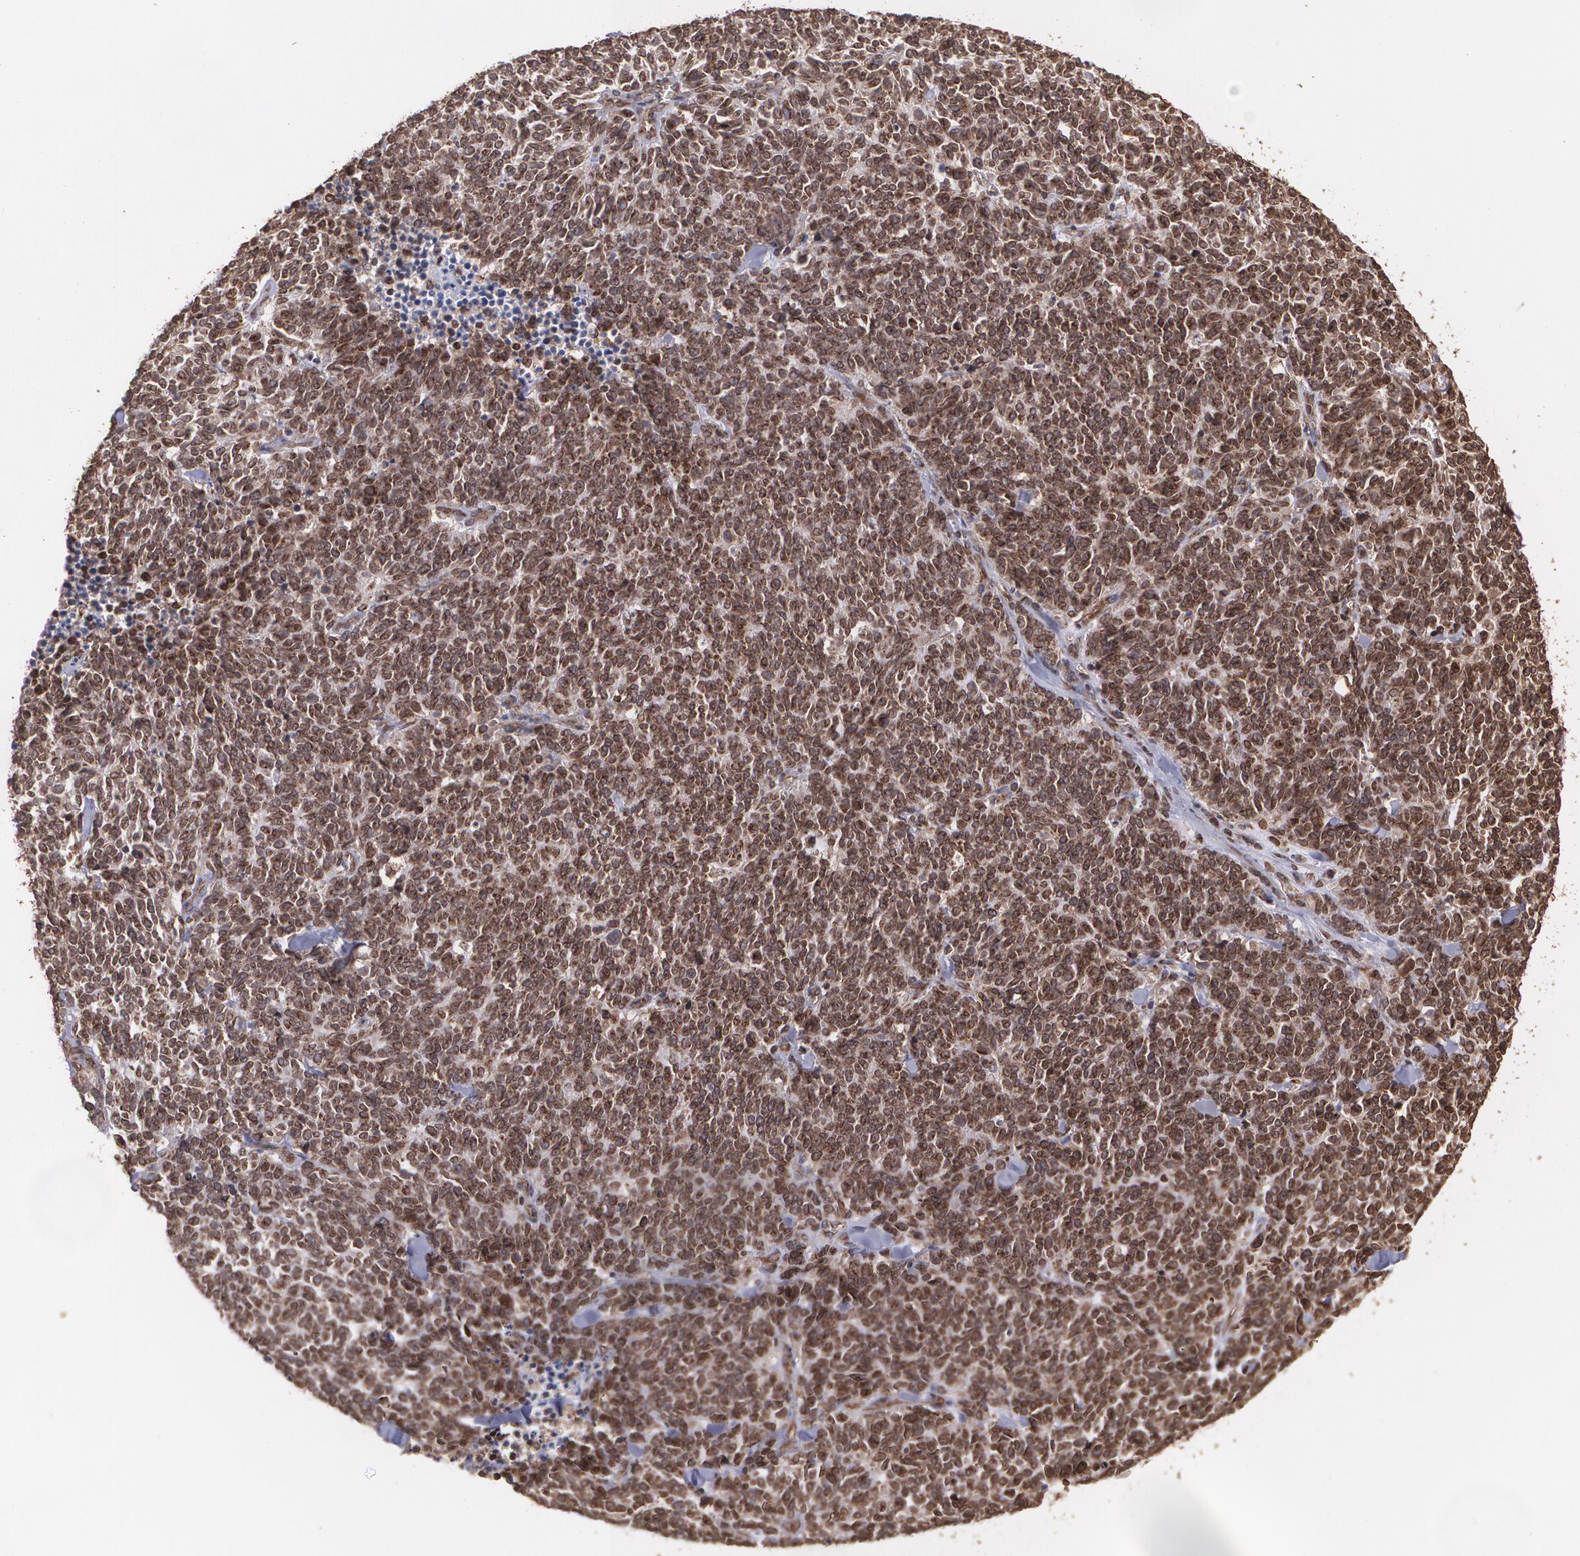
{"staining": {"intensity": "strong", "quantity": ">75%", "location": "cytoplasmic/membranous"}, "tissue": "lung cancer", "cell_type": "Tumor cells", "image_type": "cancer", "snomed": [{"axis": "morphology", "description": "Neoplasm, malignant, NOS"}, {"axis": "topography", "description": "Lung"}], "caption": "Immunohistochemical staining of lung cancer displays strong cytoplasmic/membranous protein positivity in approximately >75% of tumor cells. Immunohistochemistry (ihc) stains the protein in brown and the nuclei are stained blue.", "gene": "TRIP11", "patient": {"sex": "female", "age": 58}}